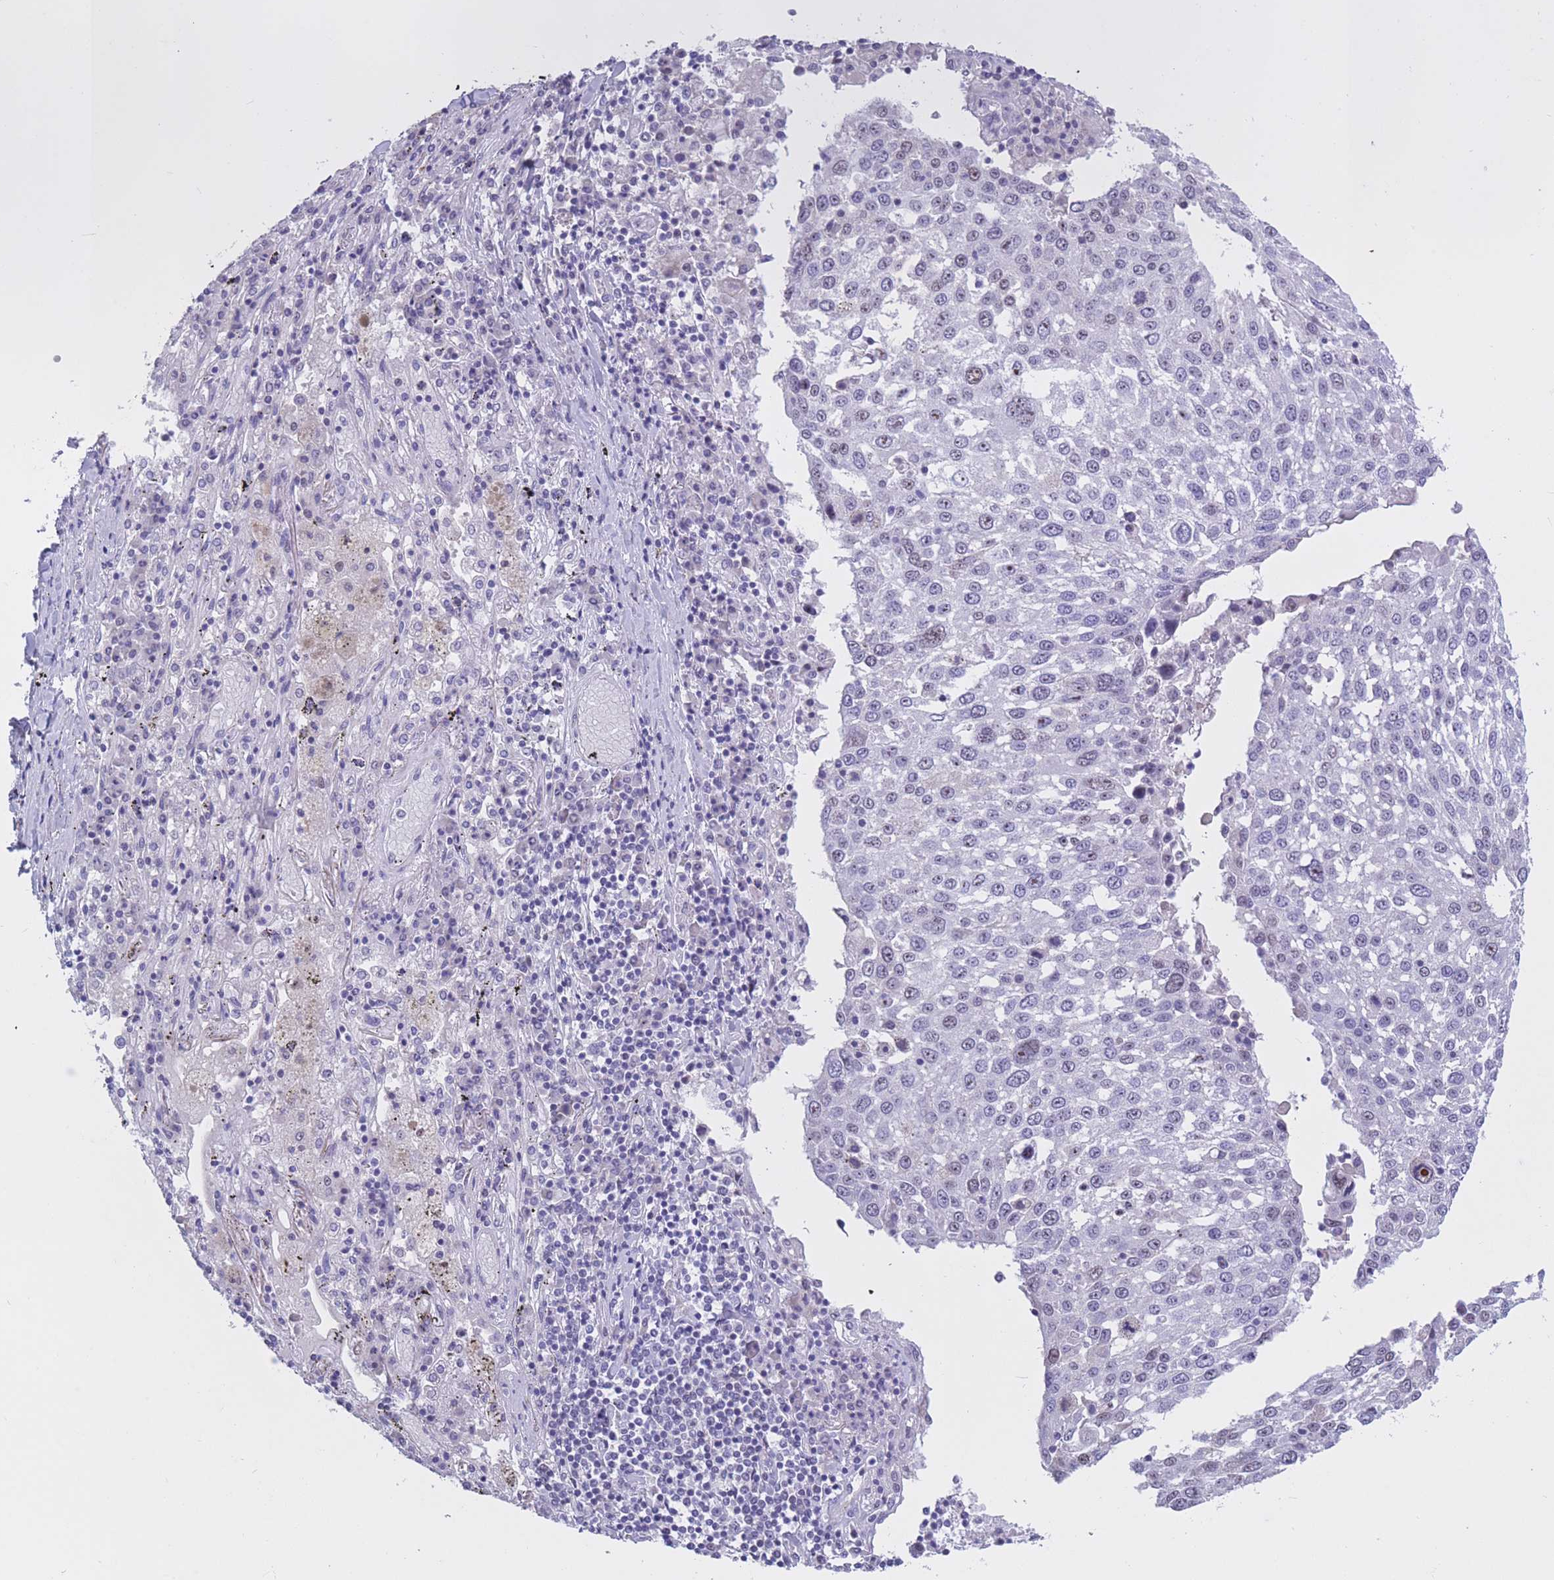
{"staining": {"intensity": "weak", "quantity": "<25%", "location": "nuclear"}, "tissue": "lung cancer", "cell_type": "Tumor cells", "image_type": "cancer", "snomed": [{"axis": "morphology", "description": "Squamous cell carcinoma, NOS"}, {"axis": "topography", "description": "Lung"}], "caption": "Lung cancer stained for a protein using immunohistochemistry reveals no expression tumor cells.", "gene": "BOP1", "patient": {"sex": "male", "age": 65}}